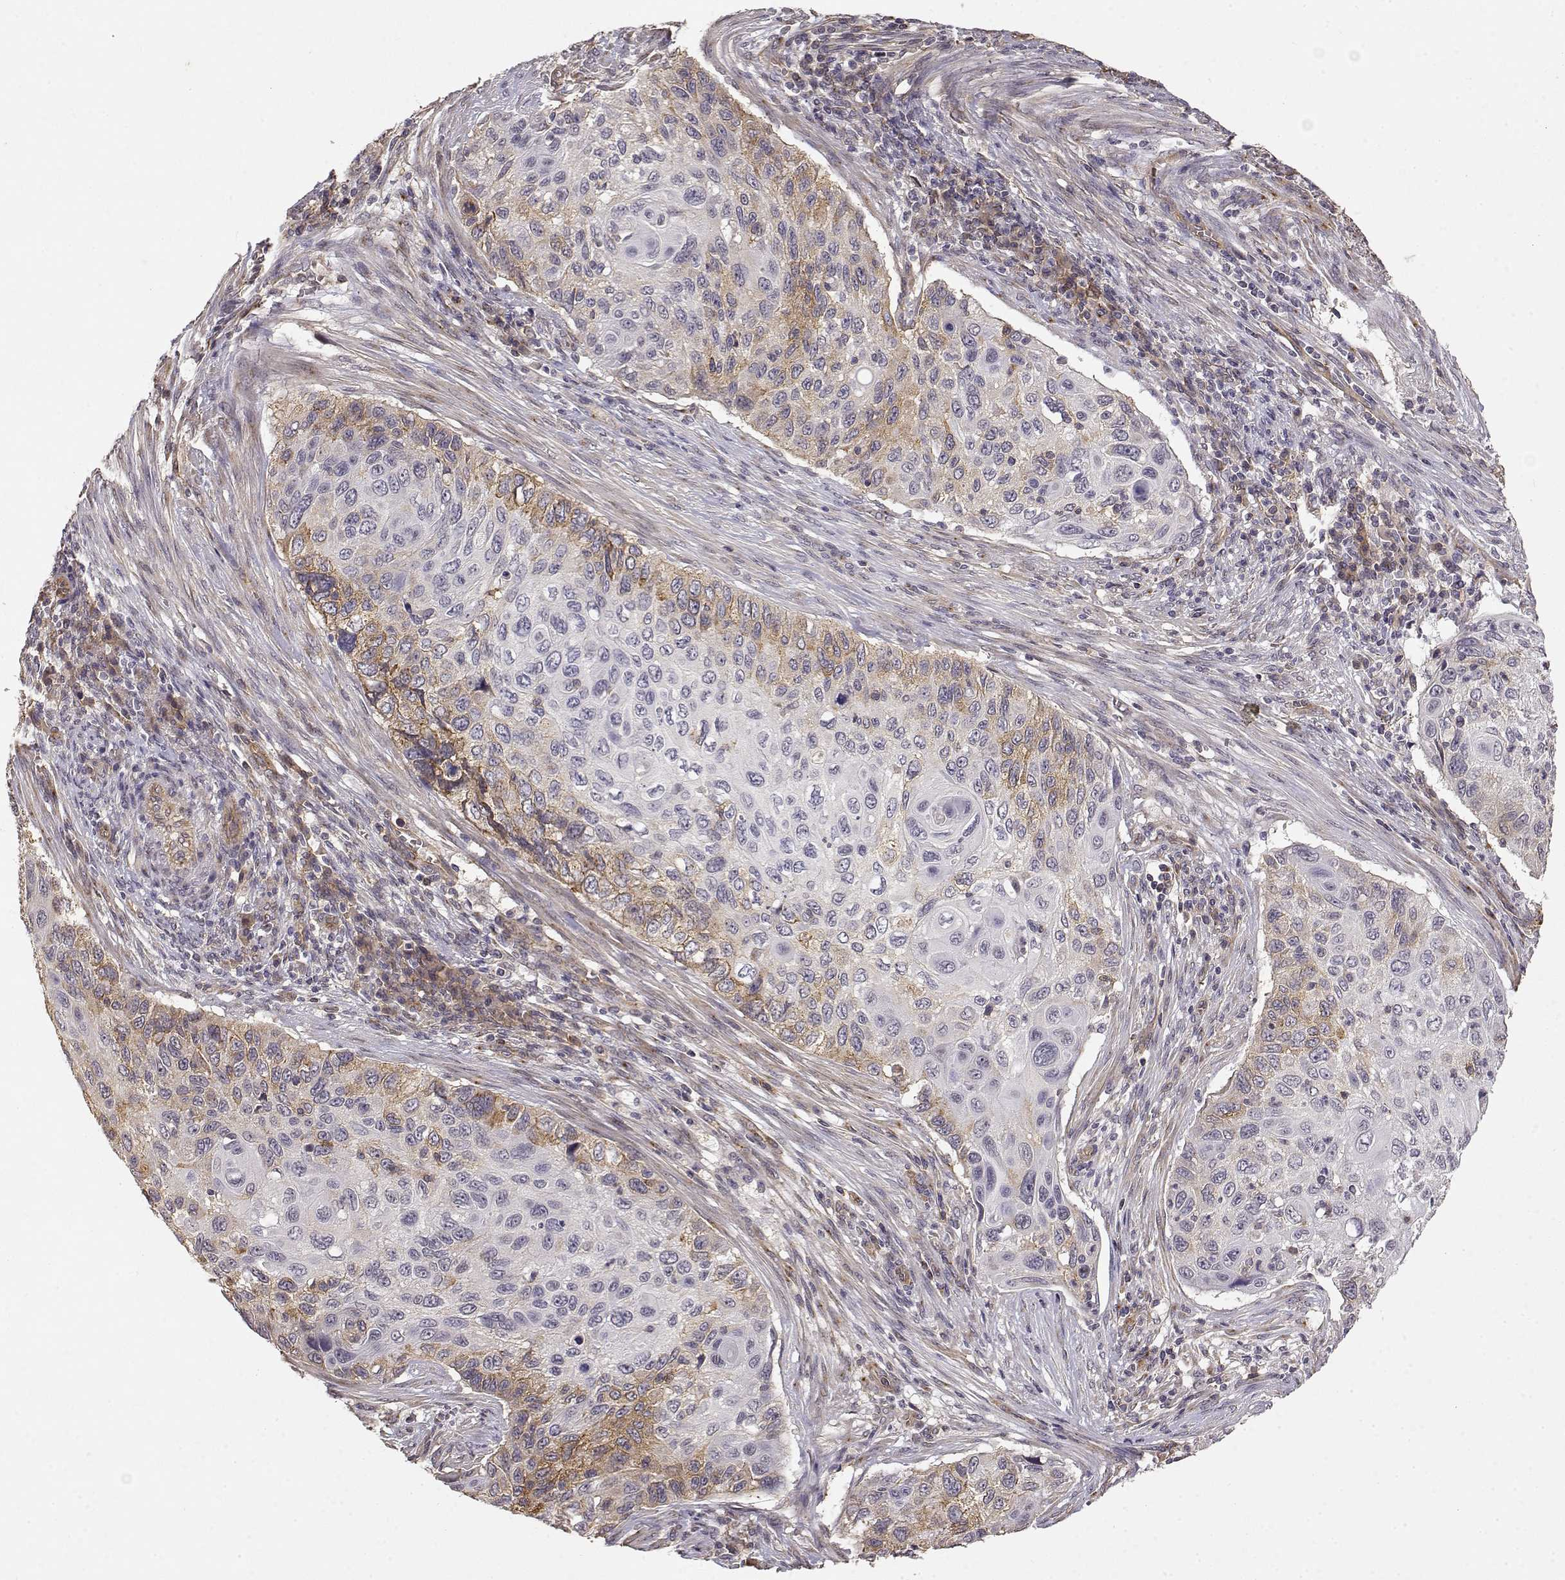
{"staining": {"intensity": "weak", "quantity": "<25%", "location": "cytoplasmic/membranous"}, "tissue": "cervical cancer", "cell_type": "Tumor cells", "image_type": "cancer", "snomed": [{"axis": "morphology", "description": "Squamous cell carcinoma, NOS"}, {"axis": "topography", "description": "Cervix"}], "caption": "Cervical squamous cell carcinoma stained for a protein using immunohistochemistry shows no positivity tumor cells.", "gene": "IFITM1", "patient": {"sex": "female", "age": 70}}